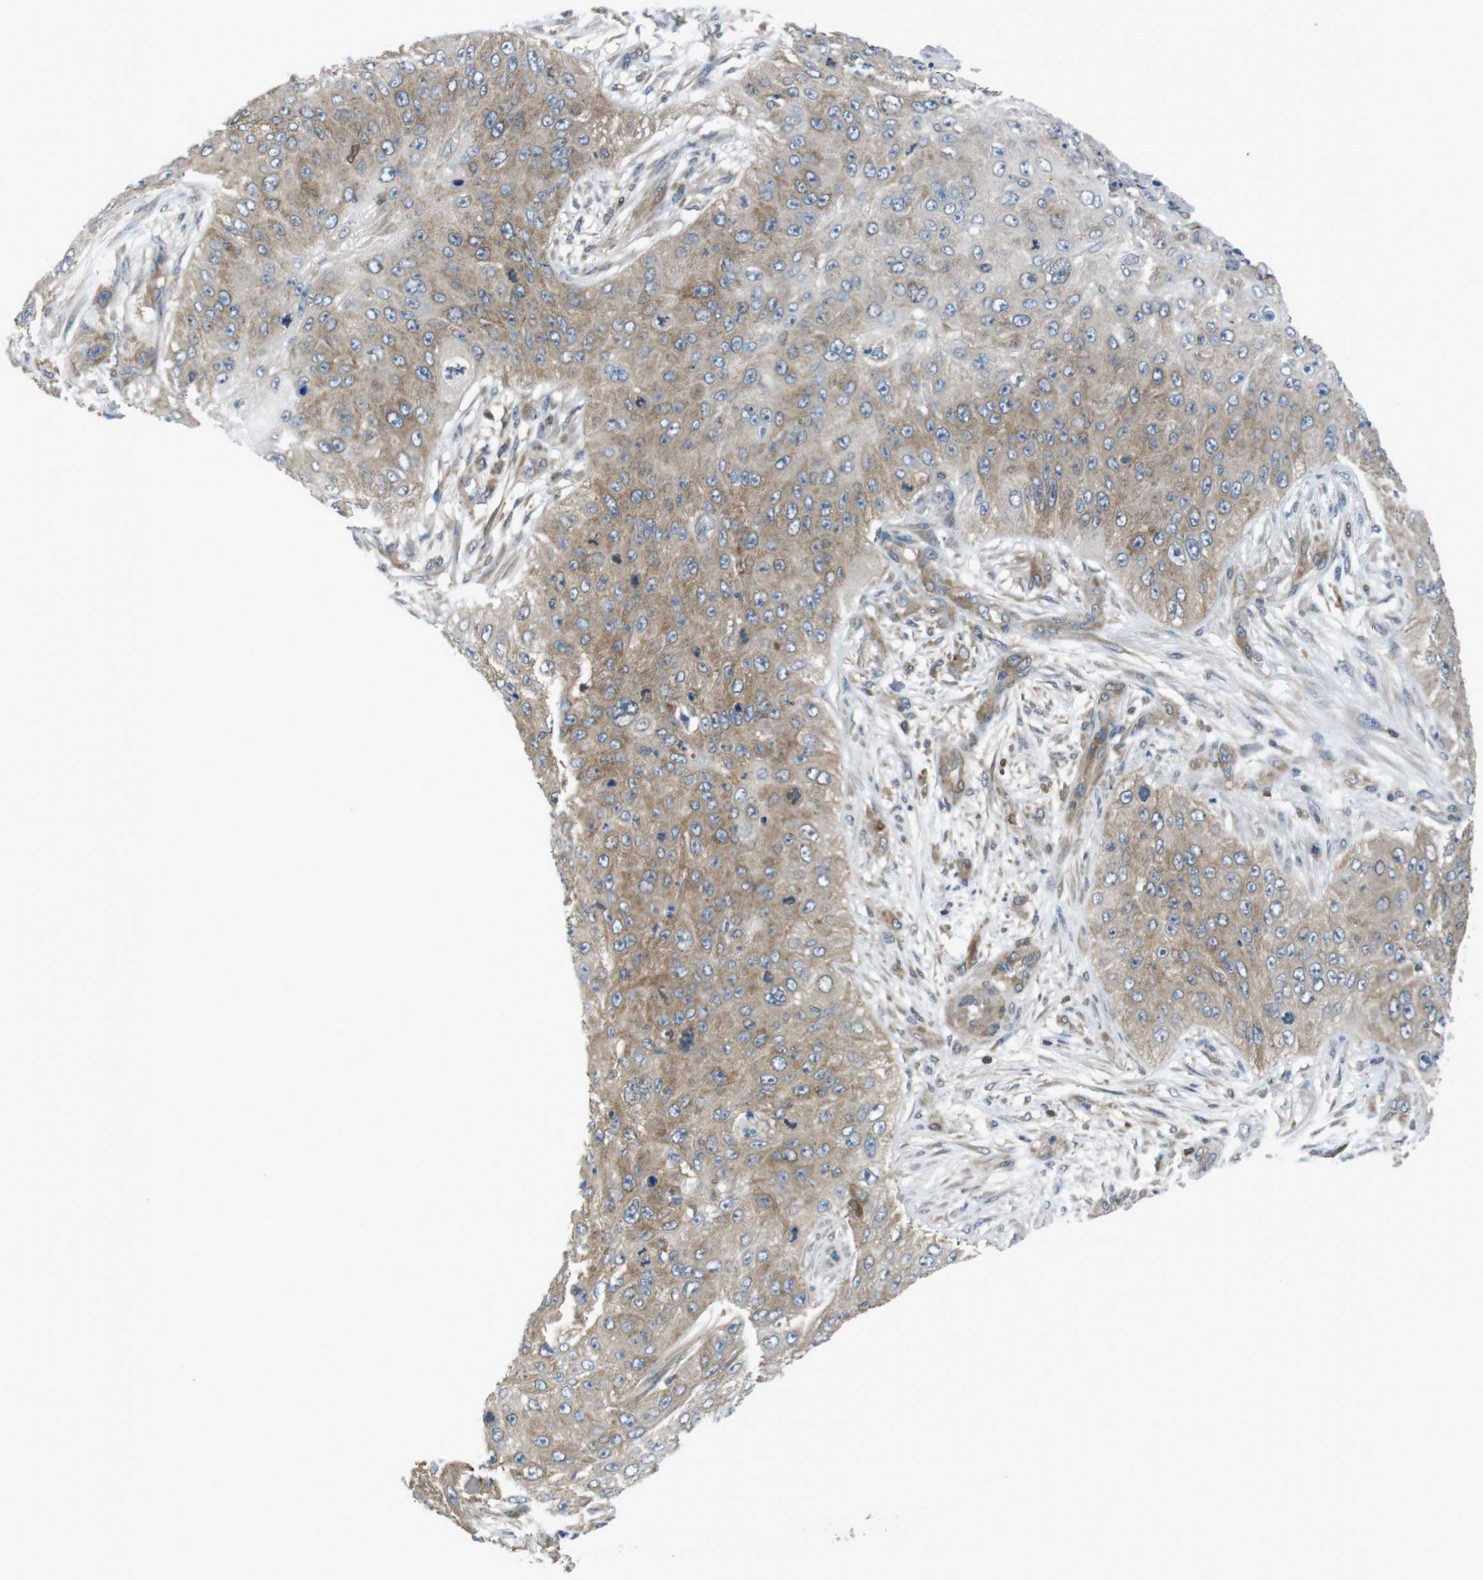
{"staining": {"intensity": "moderate", "quantity": ">75%", "location": "cytoplasmic/membranous"}, "tissue": "skin cancer", "cell_type": "Tumor cells", "image_type": "cancer", "snomed": [{"axis": "morphology", "description": "Squamous cell carcinoma, NOS"}, {"axis": "topography", "description": "Skin"}], "caption": "Immunohistochemistry (IHC) image of neoplastic tissue: human skin cancer stained using immunohistochemistry exhibits medium levels of moderate protein expression localized specifically in the cytoplasmic/membranous of tumor cells, appearing as a cytoplasmic/membranous brown color.", "gene": "MTHFD1", "patient": {"sex": "female", "age": 80}}